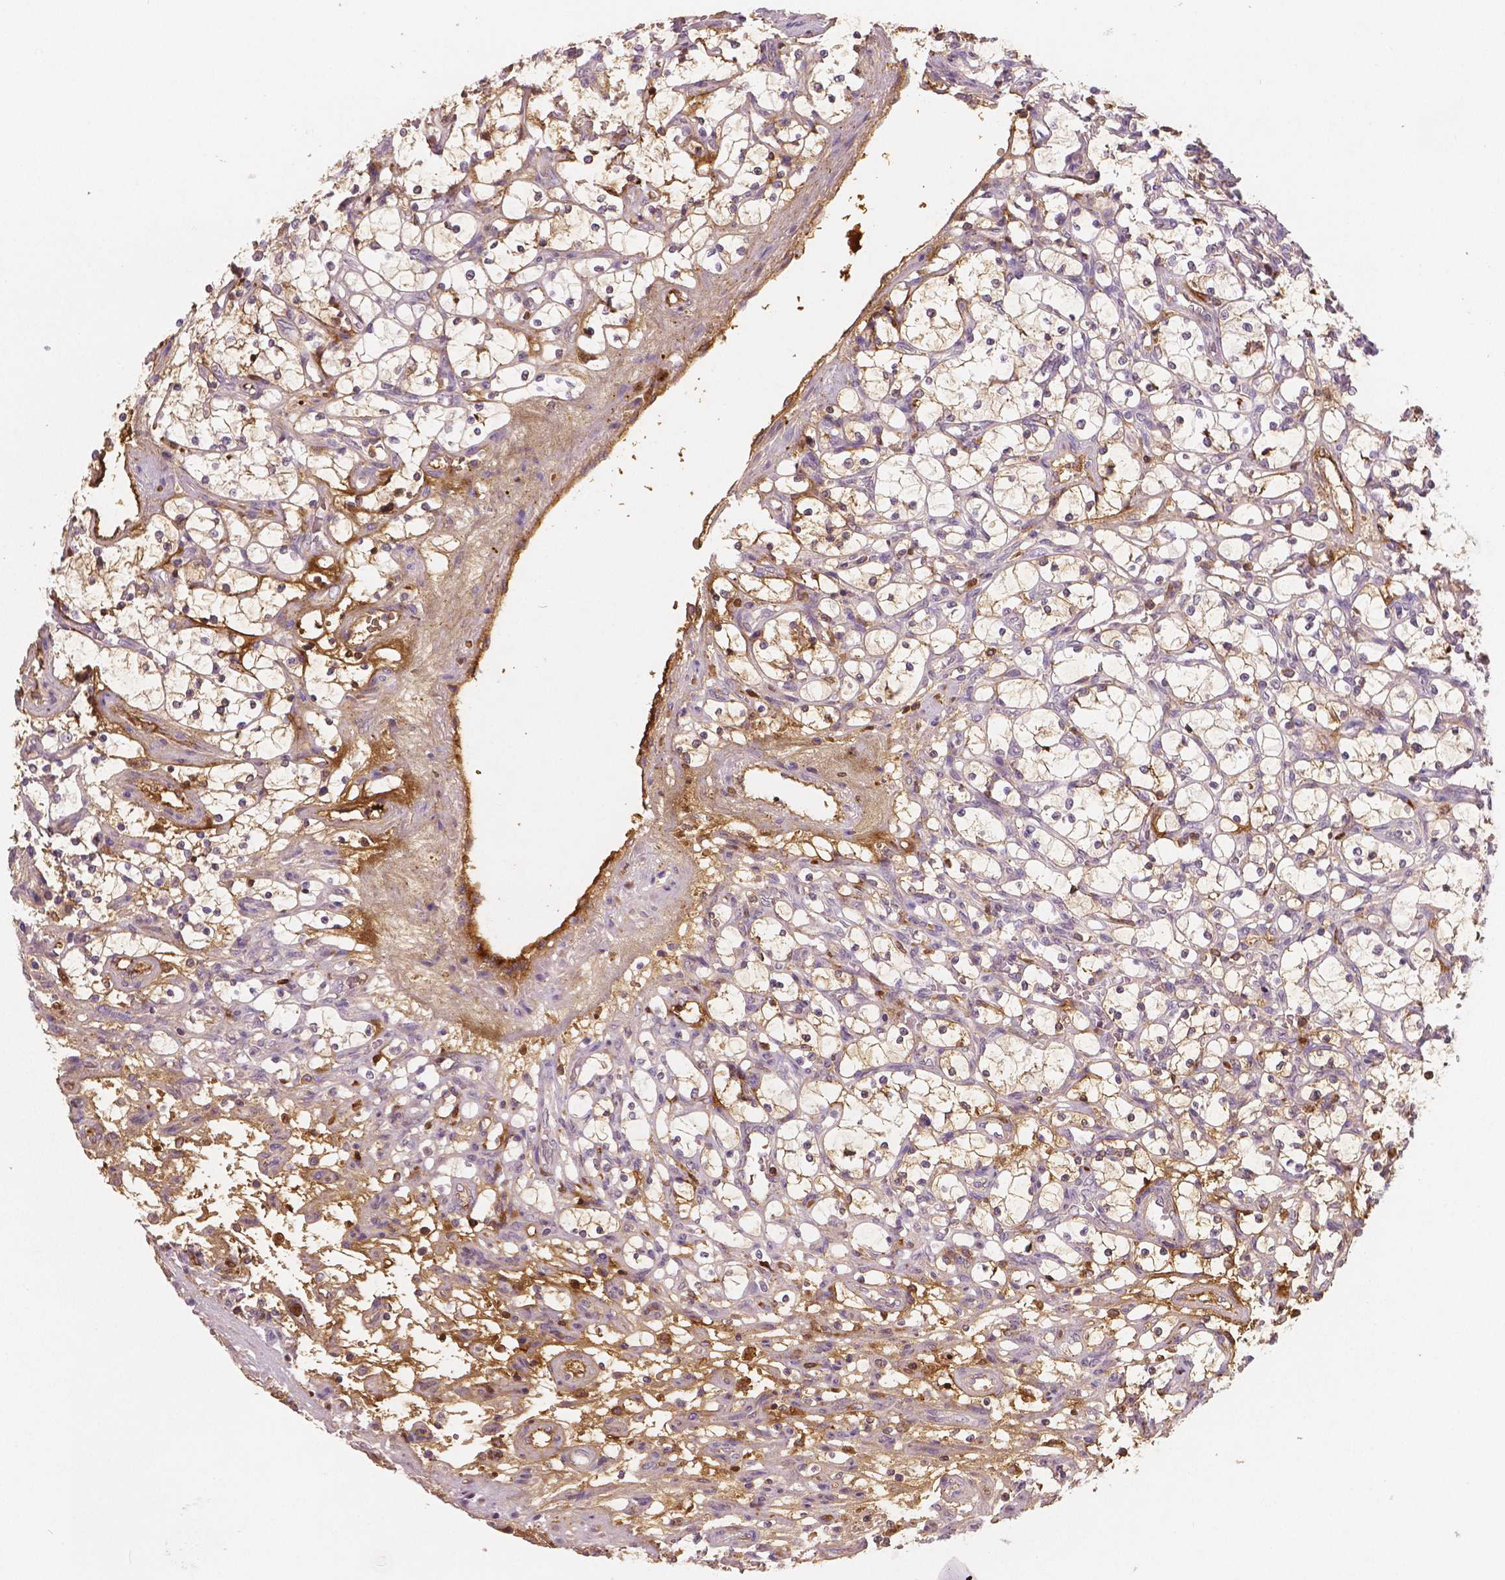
{"staining": {"intensity": "weak", "quantity": ">75%", "location": "cytoplasmic/membranous"}, "tissue": "renal cancer", "cell_type": "Tumor cells", "image_type": "cancer", "snomed": [{"axis": "morphology", "description": "Adenocarcinoma, NOS"}, {"axis": "topography", "description": "Kidney"}], "caption": "DAB immunohistochemical staining of renal cancer (adenocarcinoma) demonstrates weak cytoplasmic/membranous protein staining in about >75% of tumor cells.", "gene": "APOA4", "patient": {"sex": "female", "age": 69}}